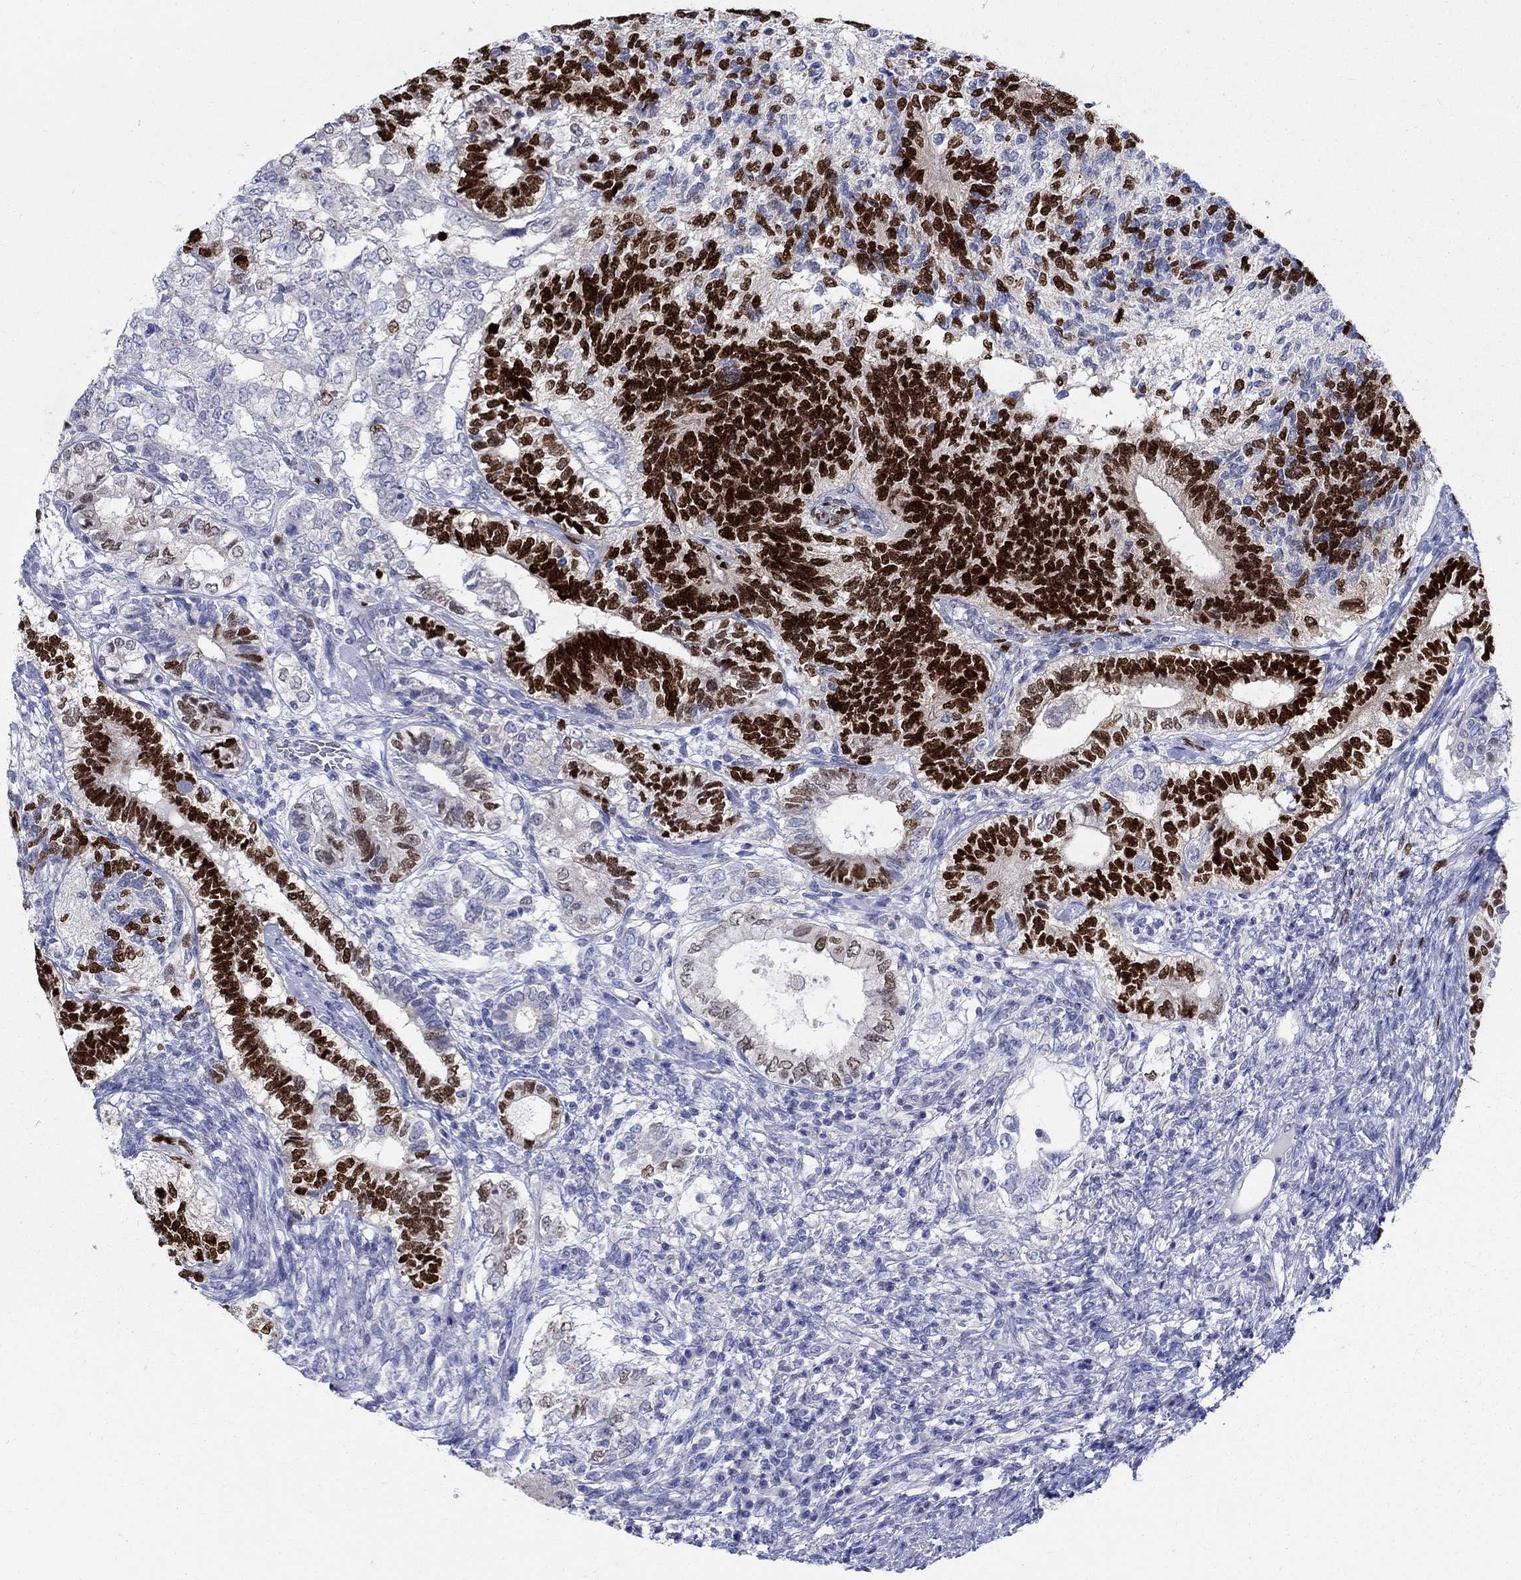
{"staining": {"intensity": "strong", "quantity": "25%-75%", "location": "nuclear"}, "tissue": "testis cancer", "cell_type": "Tumor cells", "image_type": "cancer", "snomed": [{"axis": "morphology", "description": "Seminoma, NOS"}, {"axis": "morphology", "description": "Carcinoma, Embryonal, NOS"}, {"axis": "topography", "description": "Testis"}], "caption": "A histopathology image of human seminoma (testis) stained for a protein demonstrates strong nuclear brown staining in tumor cells. (Brightfield microscopy of DAB IHC at high magnification).", "gene": "SOX2", "patient": {"sex": "male", "age": 41}}